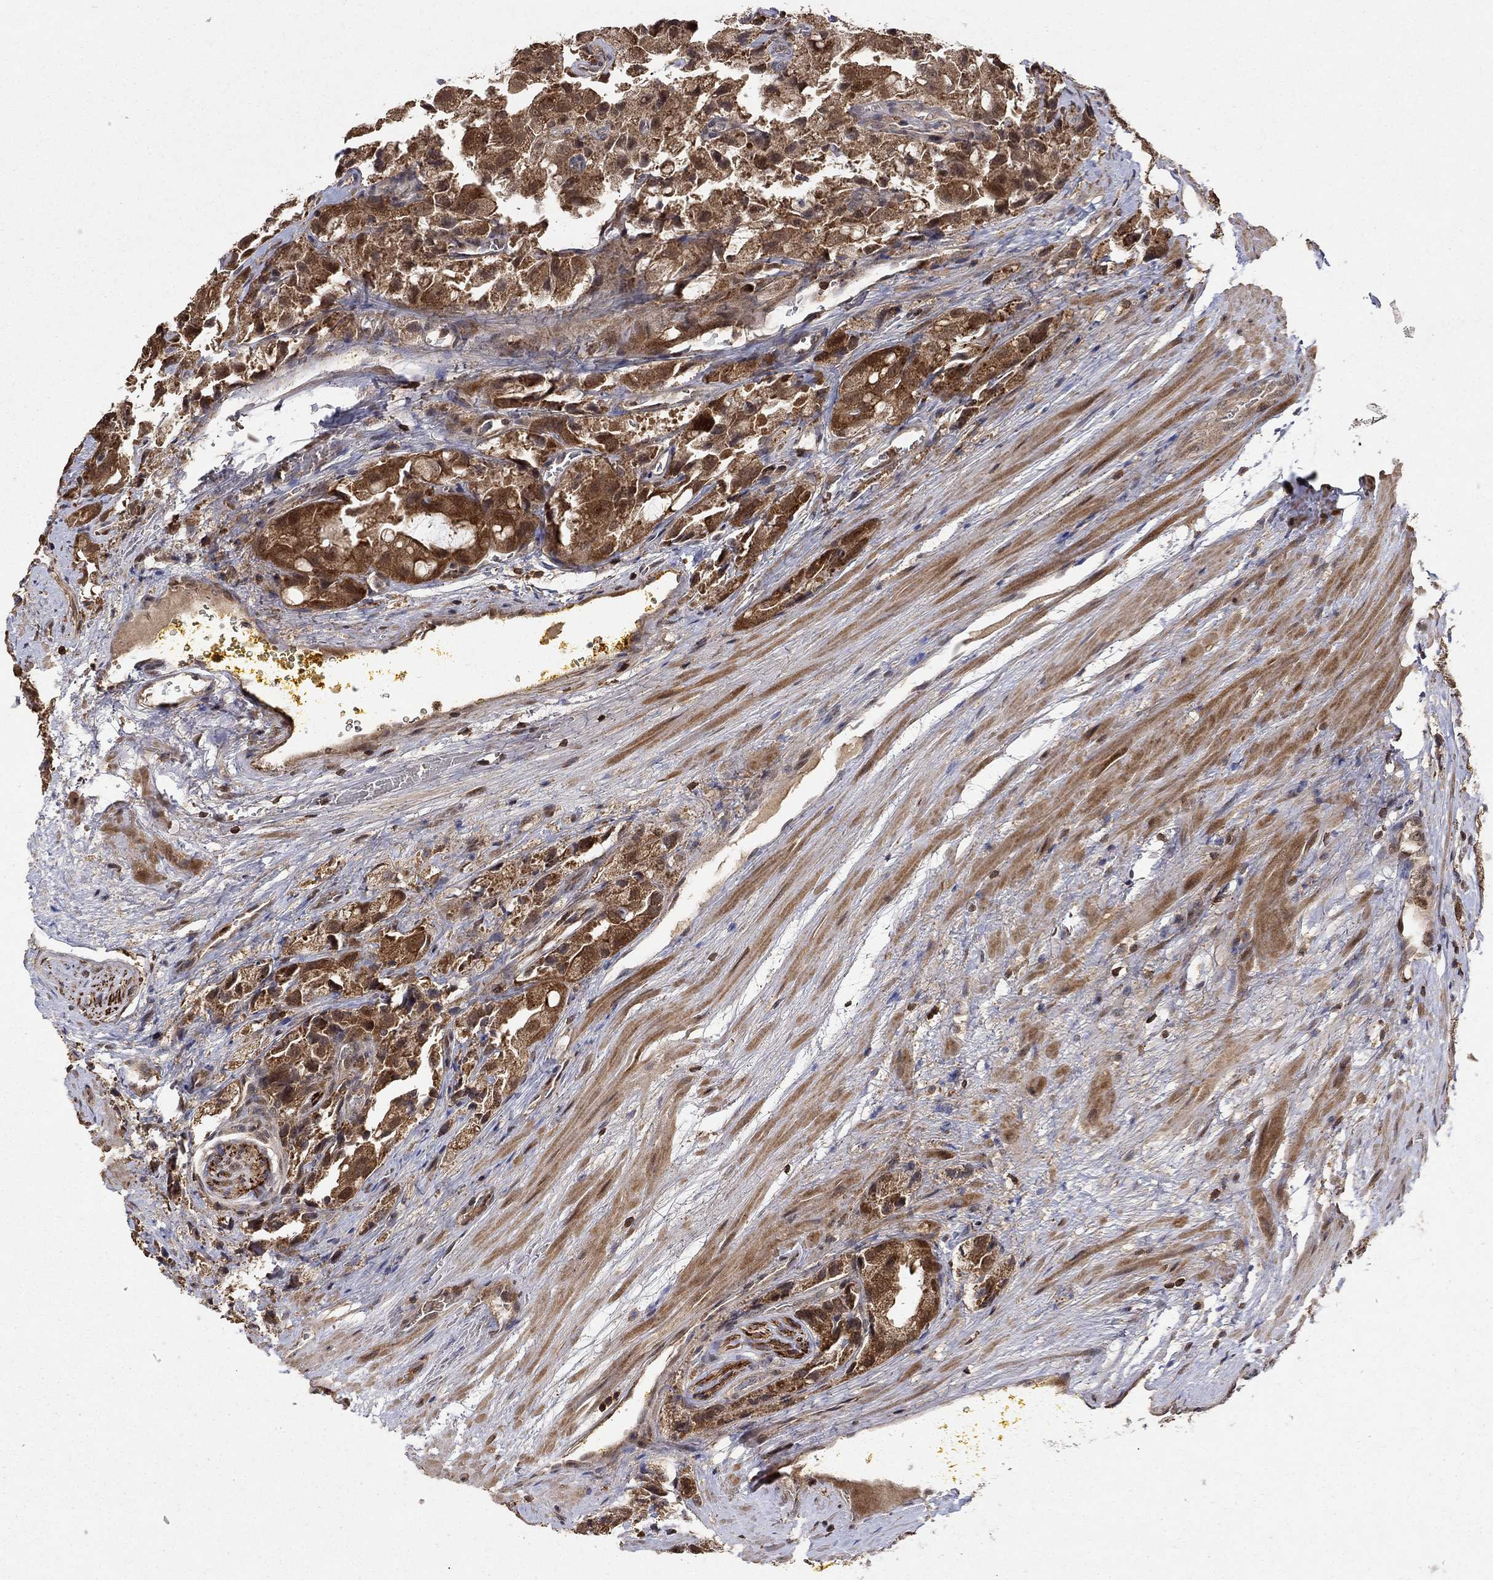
{"staining": {"intensity": "strong", "quantity": "<25%", "location": "cytoplasmic/membranous,nuclear"}, "tissue": "prostate cancer", "cell_type": "Tumor cells", "image_type": "cancer", "snomed": [{"axis": "morphology", "description": "Adenocarcinoma, NOS"}, {"axis": "topography", "description": "Prostate and seminal vesicle, NOS"}, {"axis": "topography", "description": "Prostate"}], "caption": "Protein staining of adenocarcinoma (prostate) tissue demonstrates strong cytoplasmic/membranous and nuclear positivity in approximately <25% of tumor cells.", "gene": "CCDC66", "patient": {"sex": "male", "age": 67}}